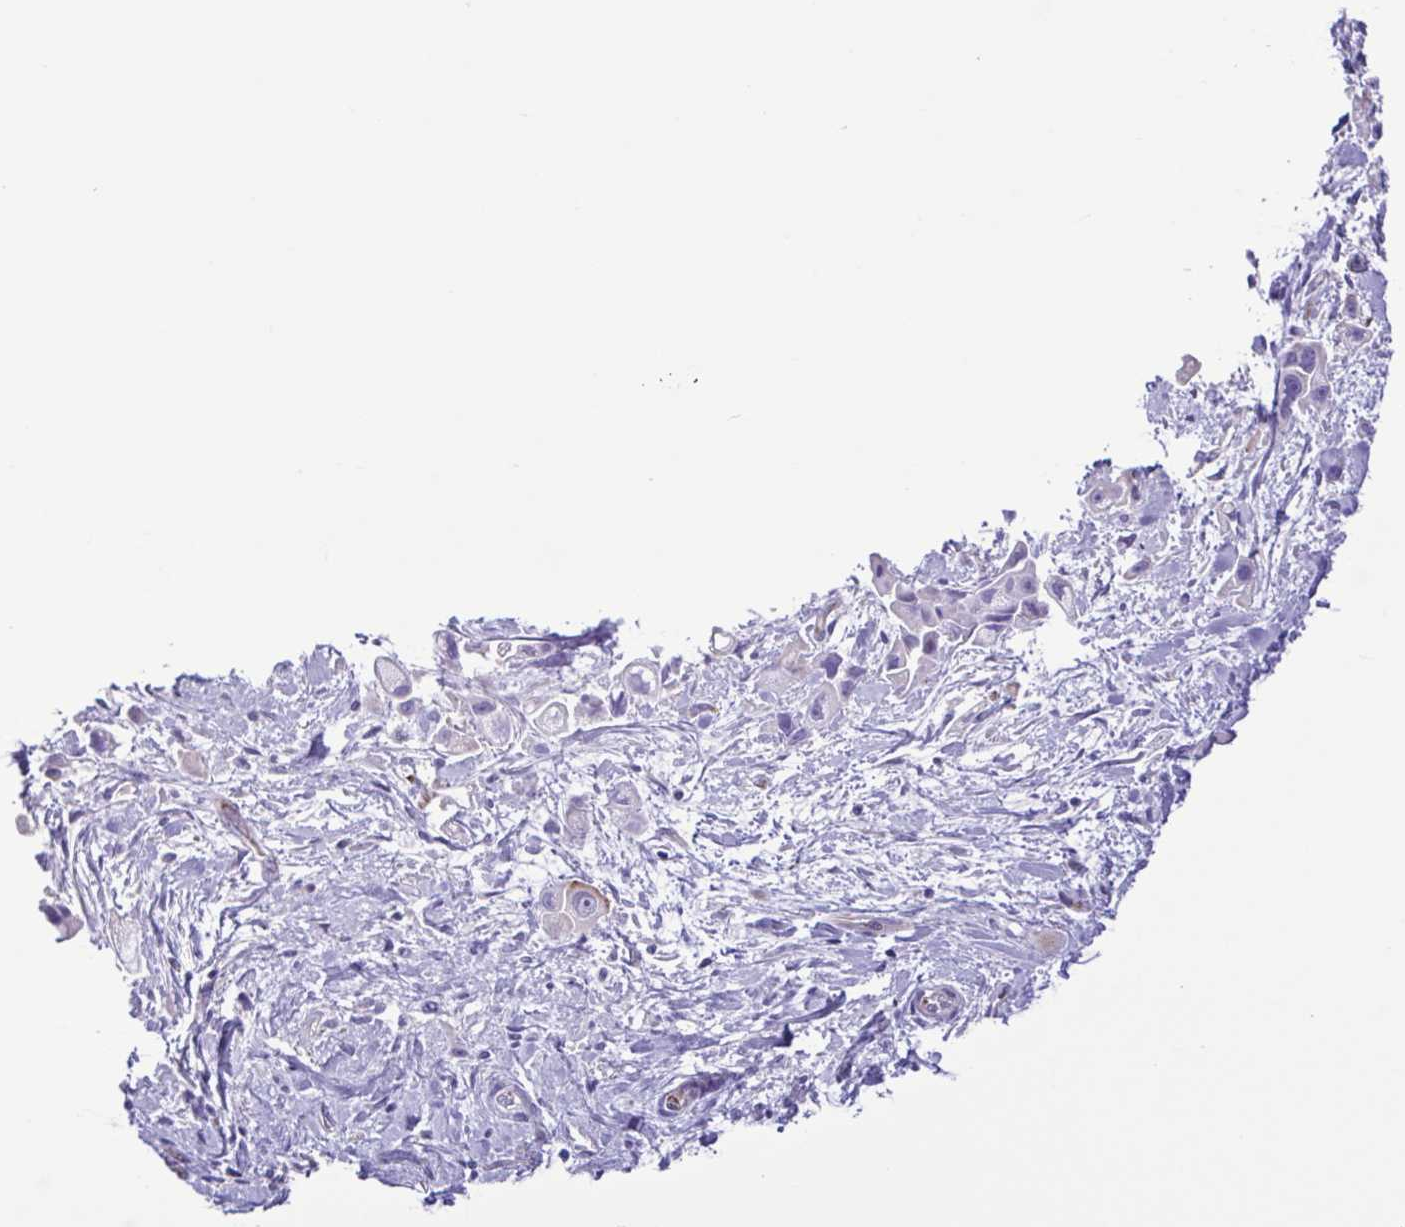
{"staining": {"intensity": "negative", "quantity": "none", "location": "none"}, "tissue": "pancreatic cancer", "cell_type": "Tumor cells", "image_type": "cancer", "snomed": [{"axis": "morphology", "description": "Adenocarcinoma, NOS"}, {"axis": "topography", "description": "Pancreas"}], "caption": "IHC image of neoplastic tissue: human adenocarcinoma (pancreatic) stained with DAB (3,3'-diaminobenzidine) reveals no significant protein positivity in tumor cells.", "gene": "FLT1", "patient": {"sex": "female", "age": 66}}